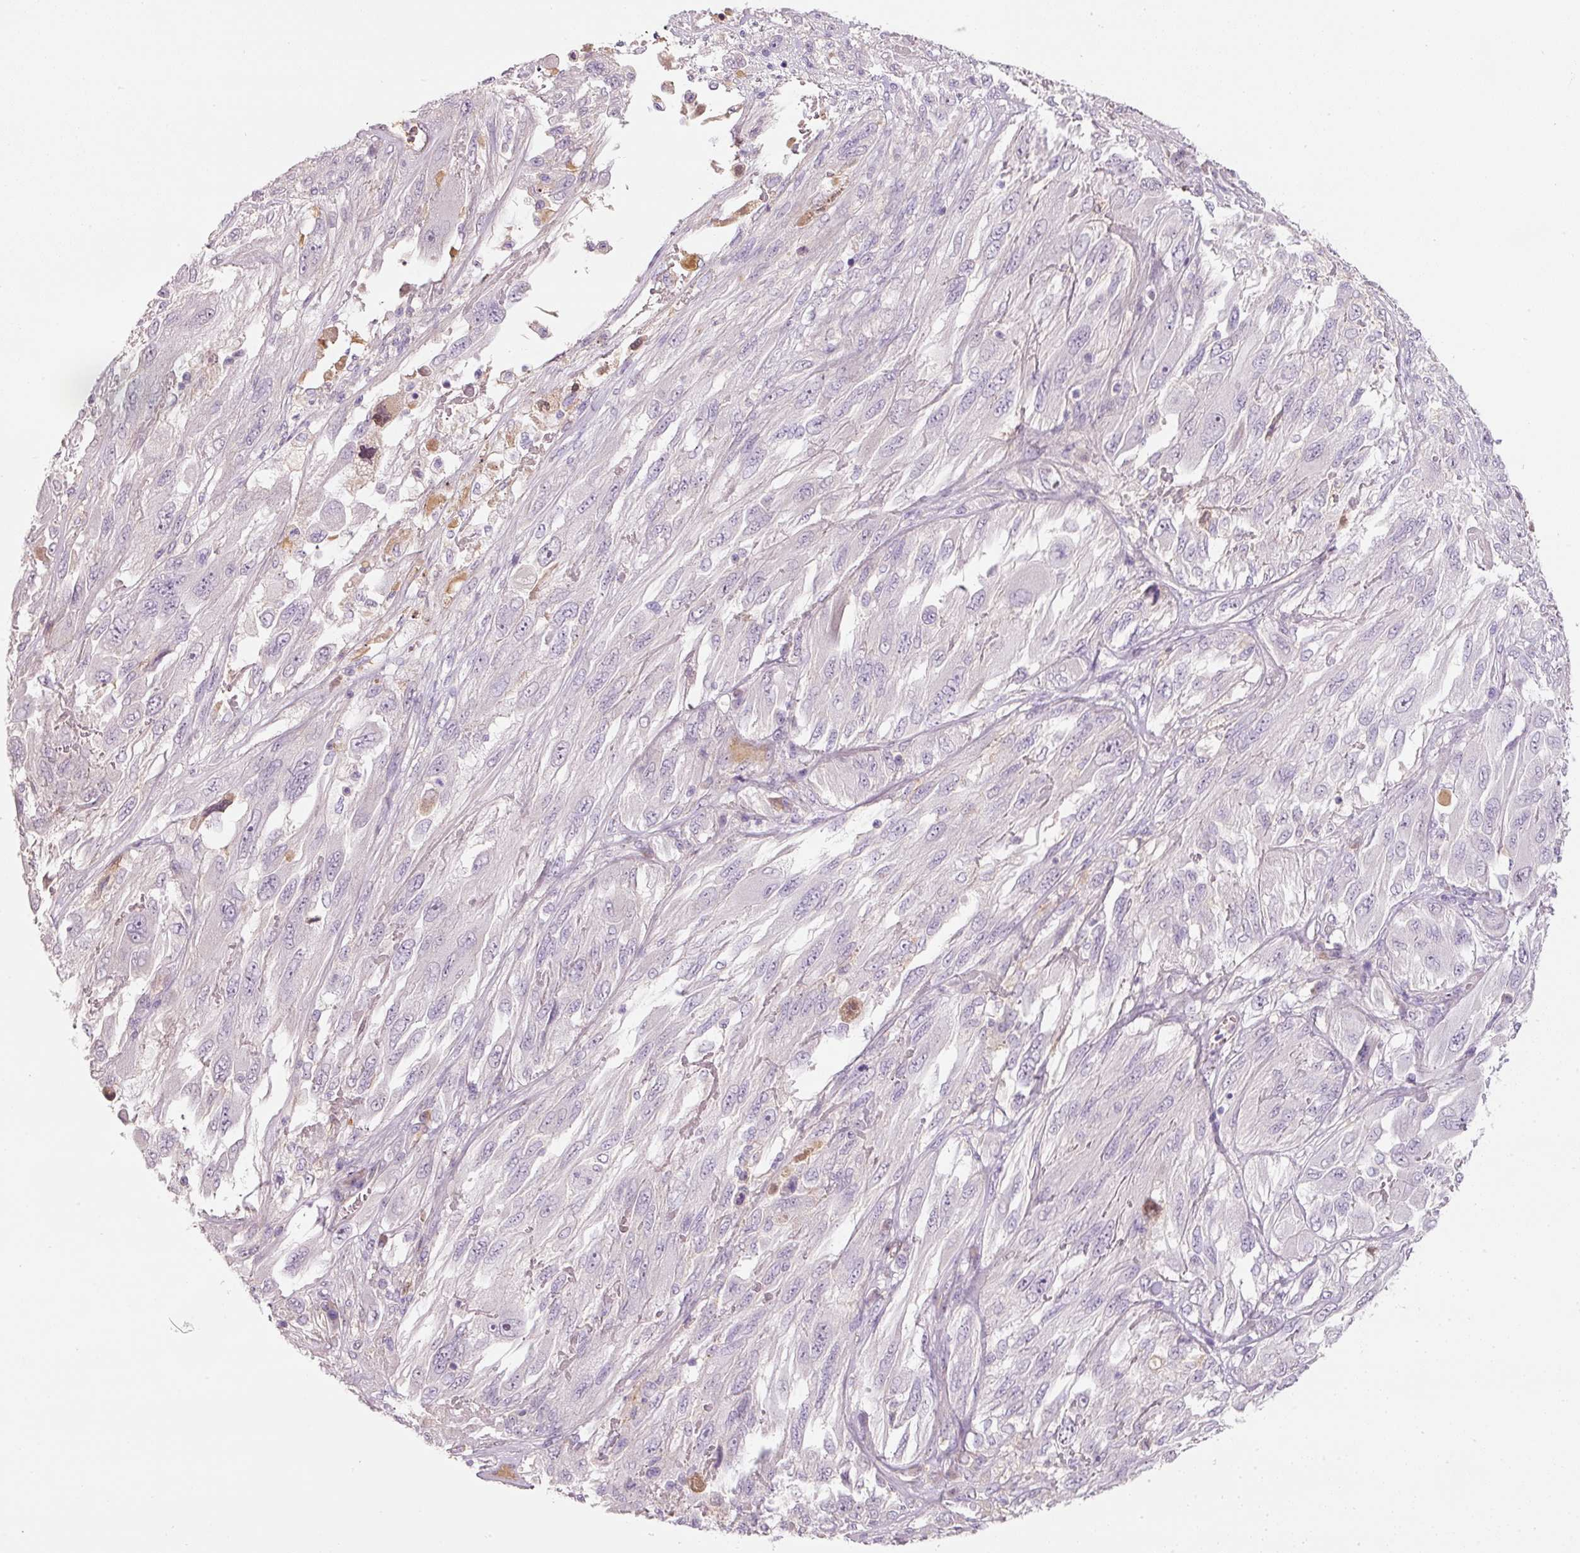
{"staining": {"intensity": "negative", "quantity": "none", "location": "none"}, "tissue": "melanoma", "cell_type": "Tumor cells", "image_type": "cancer", "snomed": [{"axis": "morphology", "description": "Malignant melanoma, NOS"}, {"axis": "topography", "description": "Skin"}], "caption": "Protein analysis of malignant melanoma demonstrates no significant positivity in tumor cells.", "gene": "TMEM37", "patient": {"sex": "female", "age": 91}}